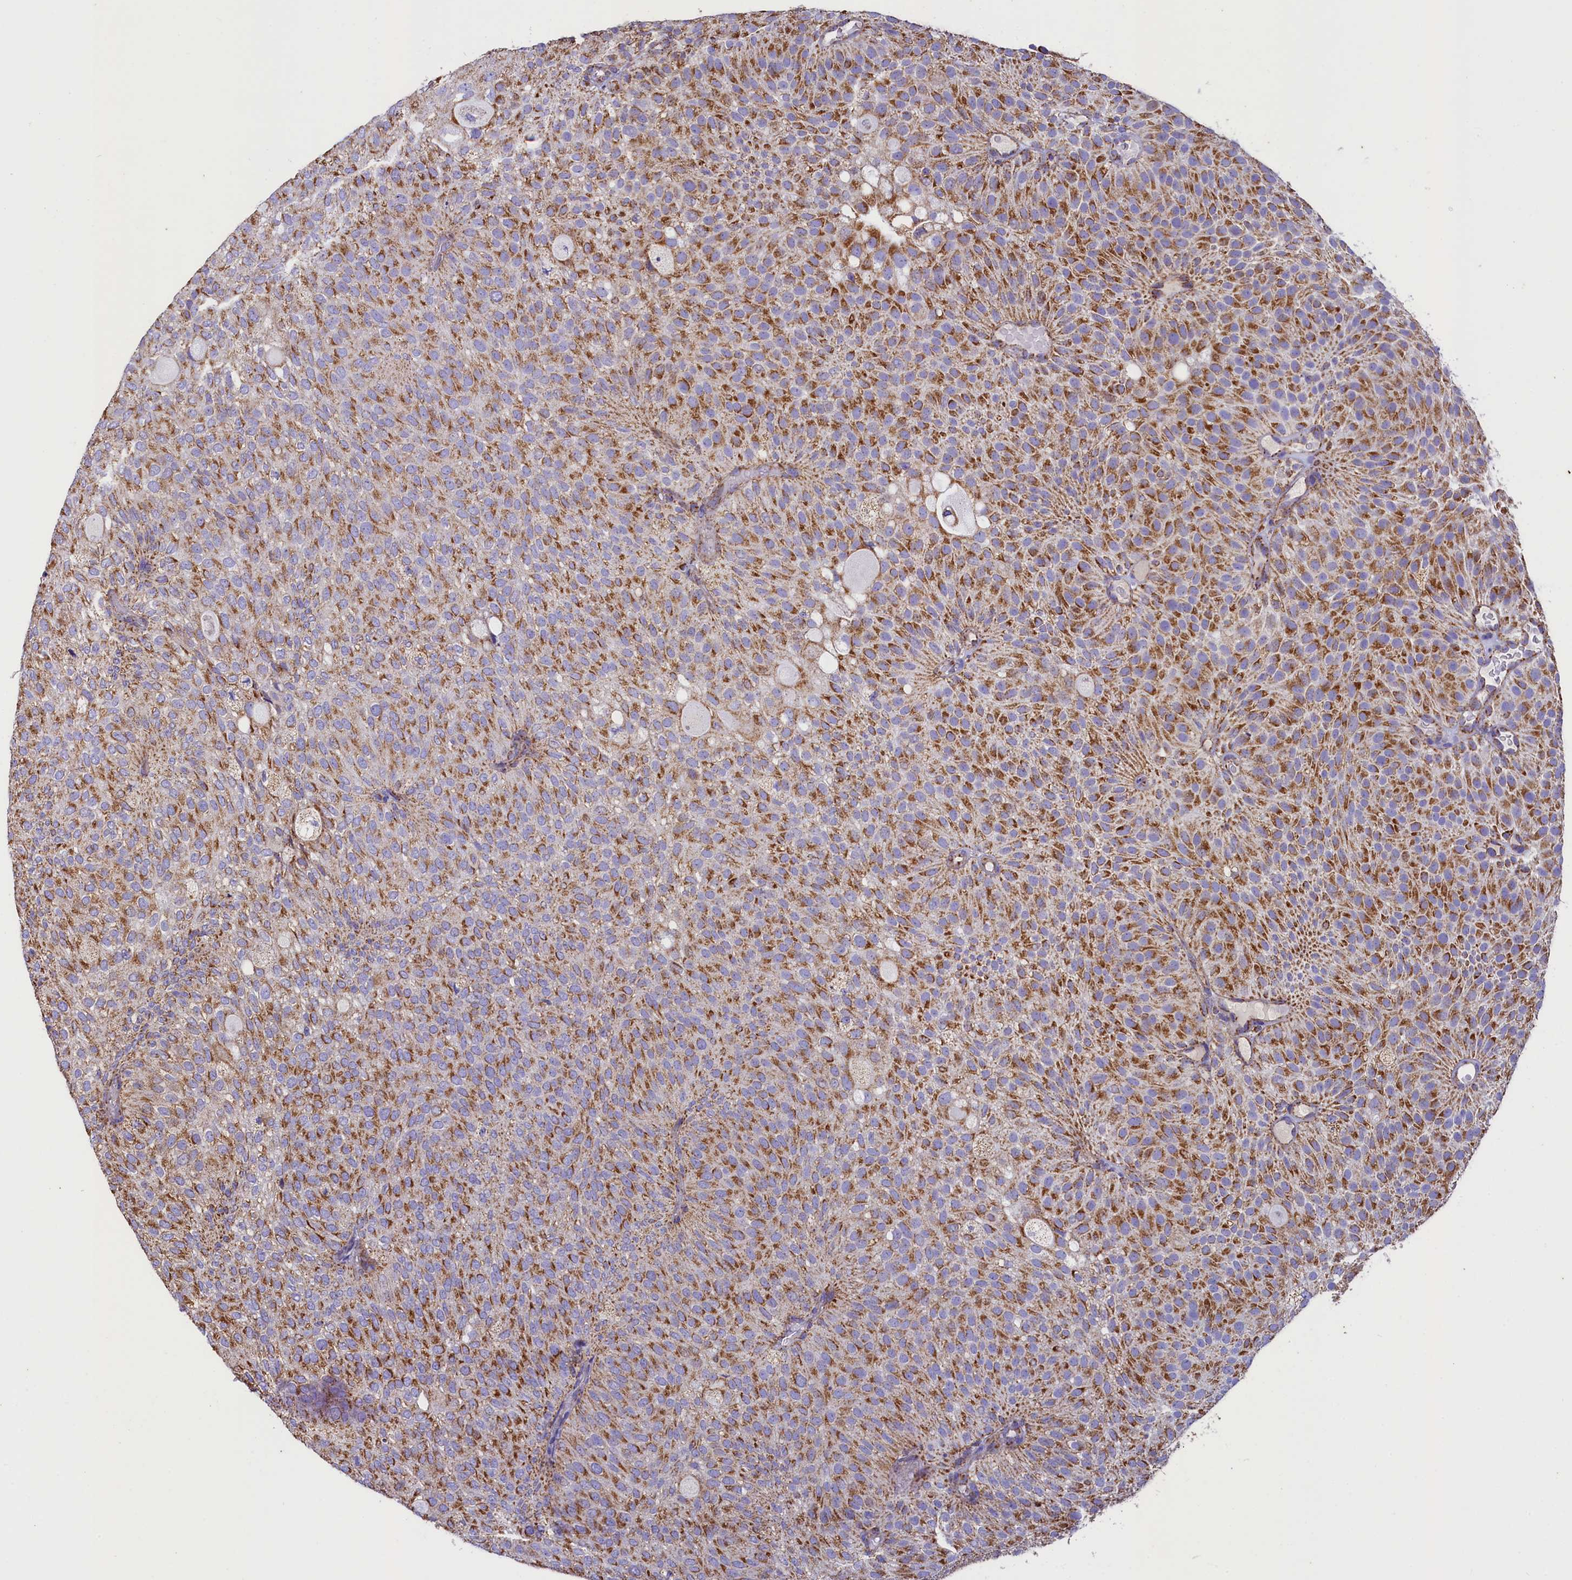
{"staining": {"intensity": "moderate", "quantity": ">75%", "location": "cytoplasmic/membranous"}, "tissue": "urothelial cancer", "cell_type": "Tumor cells", "image_type": "cancer", "snomed": [{"axis": "morphology", "description": "Urothelial carcinoma, Low grade"}, {"axis": "topography", "description": "Urinary bladder"}], "caption": "Immunohistochemistry (IHC) (DAB (3,3'-diaminobenzidine)) staining of urothelial cancer exhibits moderate cytoplasmic/membranous protein expression in about >75% of tumor cells. Immunohistochemistry stains the protein of interest in brown and the nuclei are stained blue.", "gene": "IDH3A", "patient": {"sex": "male", "age": 78}}